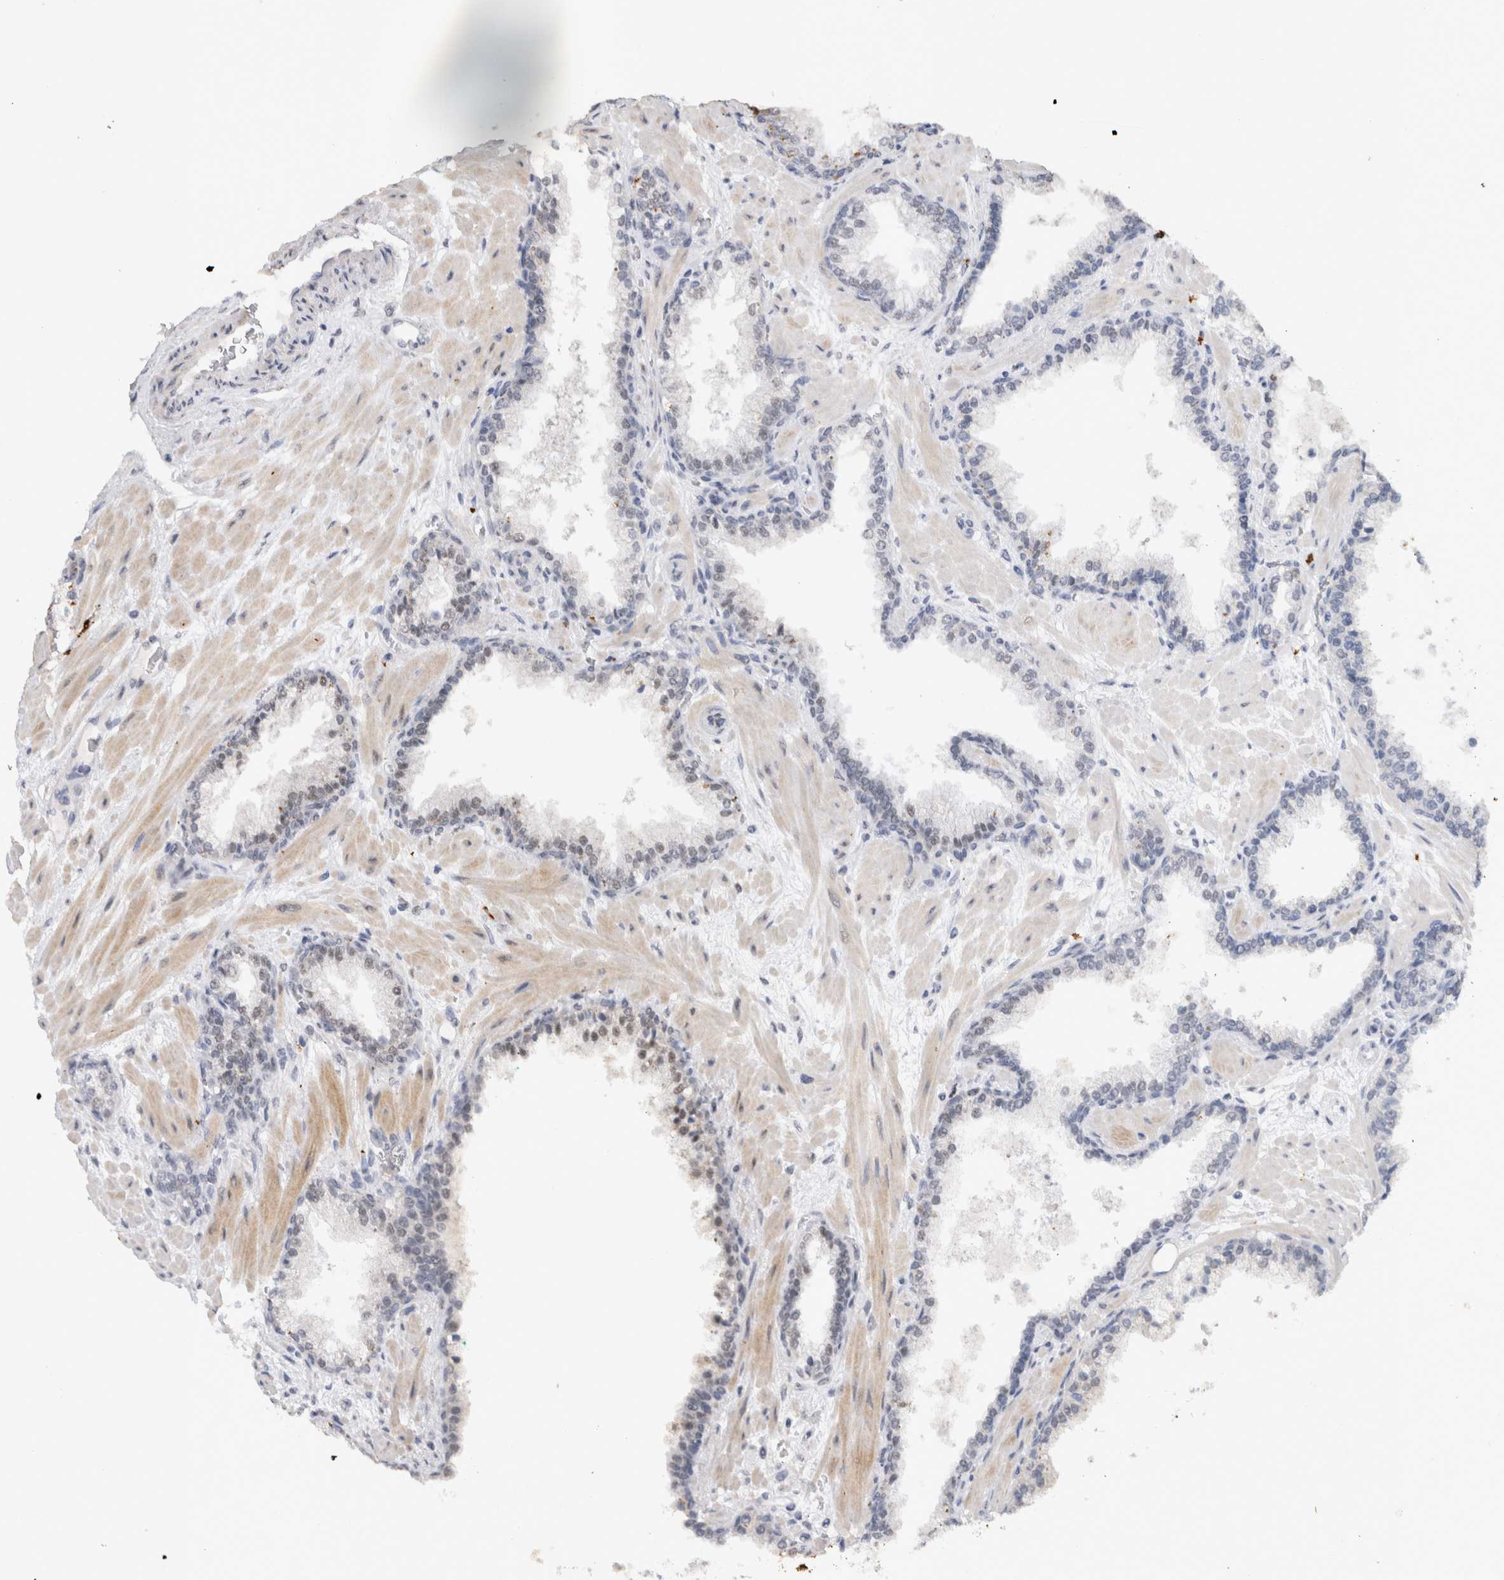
{"staining": {"intensity": "weak", "quantity": "<25%", "location": "nuclear"}, "tissue": "prostate cancer", "cell_type": "Tumor cells", "image_type": "cancer", "snomed": [{"axis": "morphology", "description": "Adenocarcinoma, Low grade"}, {"axis": "topography", "description": "Prostate"}], "caption": "Immunohistochemistry photomicrograph of neoplastic tissue: human prostate adenocarcinoma (low-grade) stained with DAB (3,3'-diaminobenzidine) displays no significant protein positivity in tumor cells. (Stains: DAB (3,3'-diaminobenzidine) immunohistochemistry (IHC) with hematoxylin counter stain, Microscopy: brightfield microscopy at high magnification).", "gene": "KEAP1", "patient": {"sex": "male", "age": 63}}